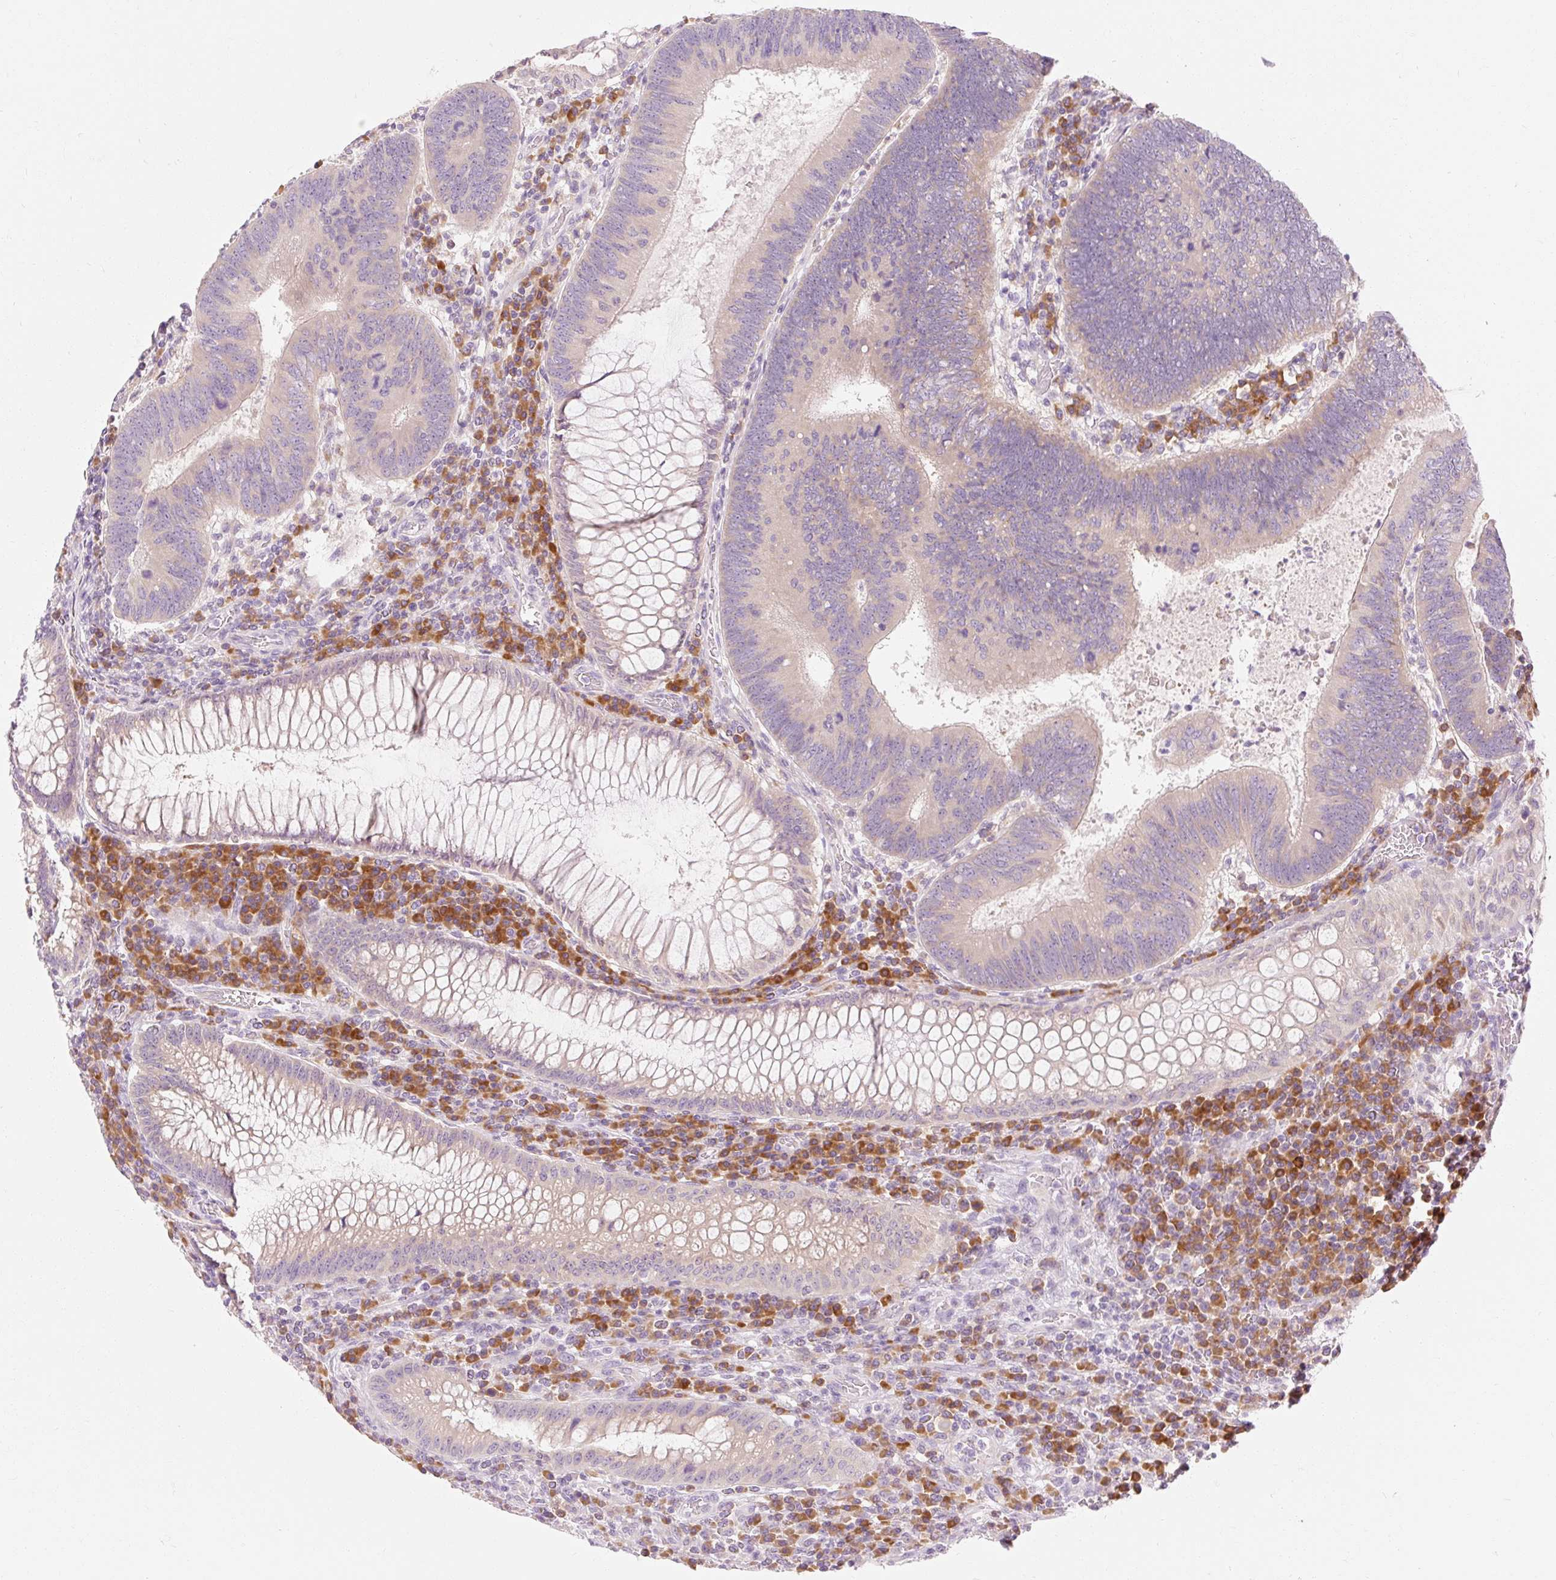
{"staining": {"intensity": "weak", "quantity": ">75%", "location": "cytoplasmic/membranous"}, "tissue": "colorectal cancer", "cell_type": "Tumor cells", "image_type": "cancer", "snomed": [{"axis": "morphology", "description": "Adenocarcinoma, NOS"}, {"axis": "topography", "description": "Colon"}], "caption": "Human colorectal cancer stained with a protein marker shows weak staining in tumor cells.", "gene": "MYO1D", "patient": {"sex": "male", "age": 67}}